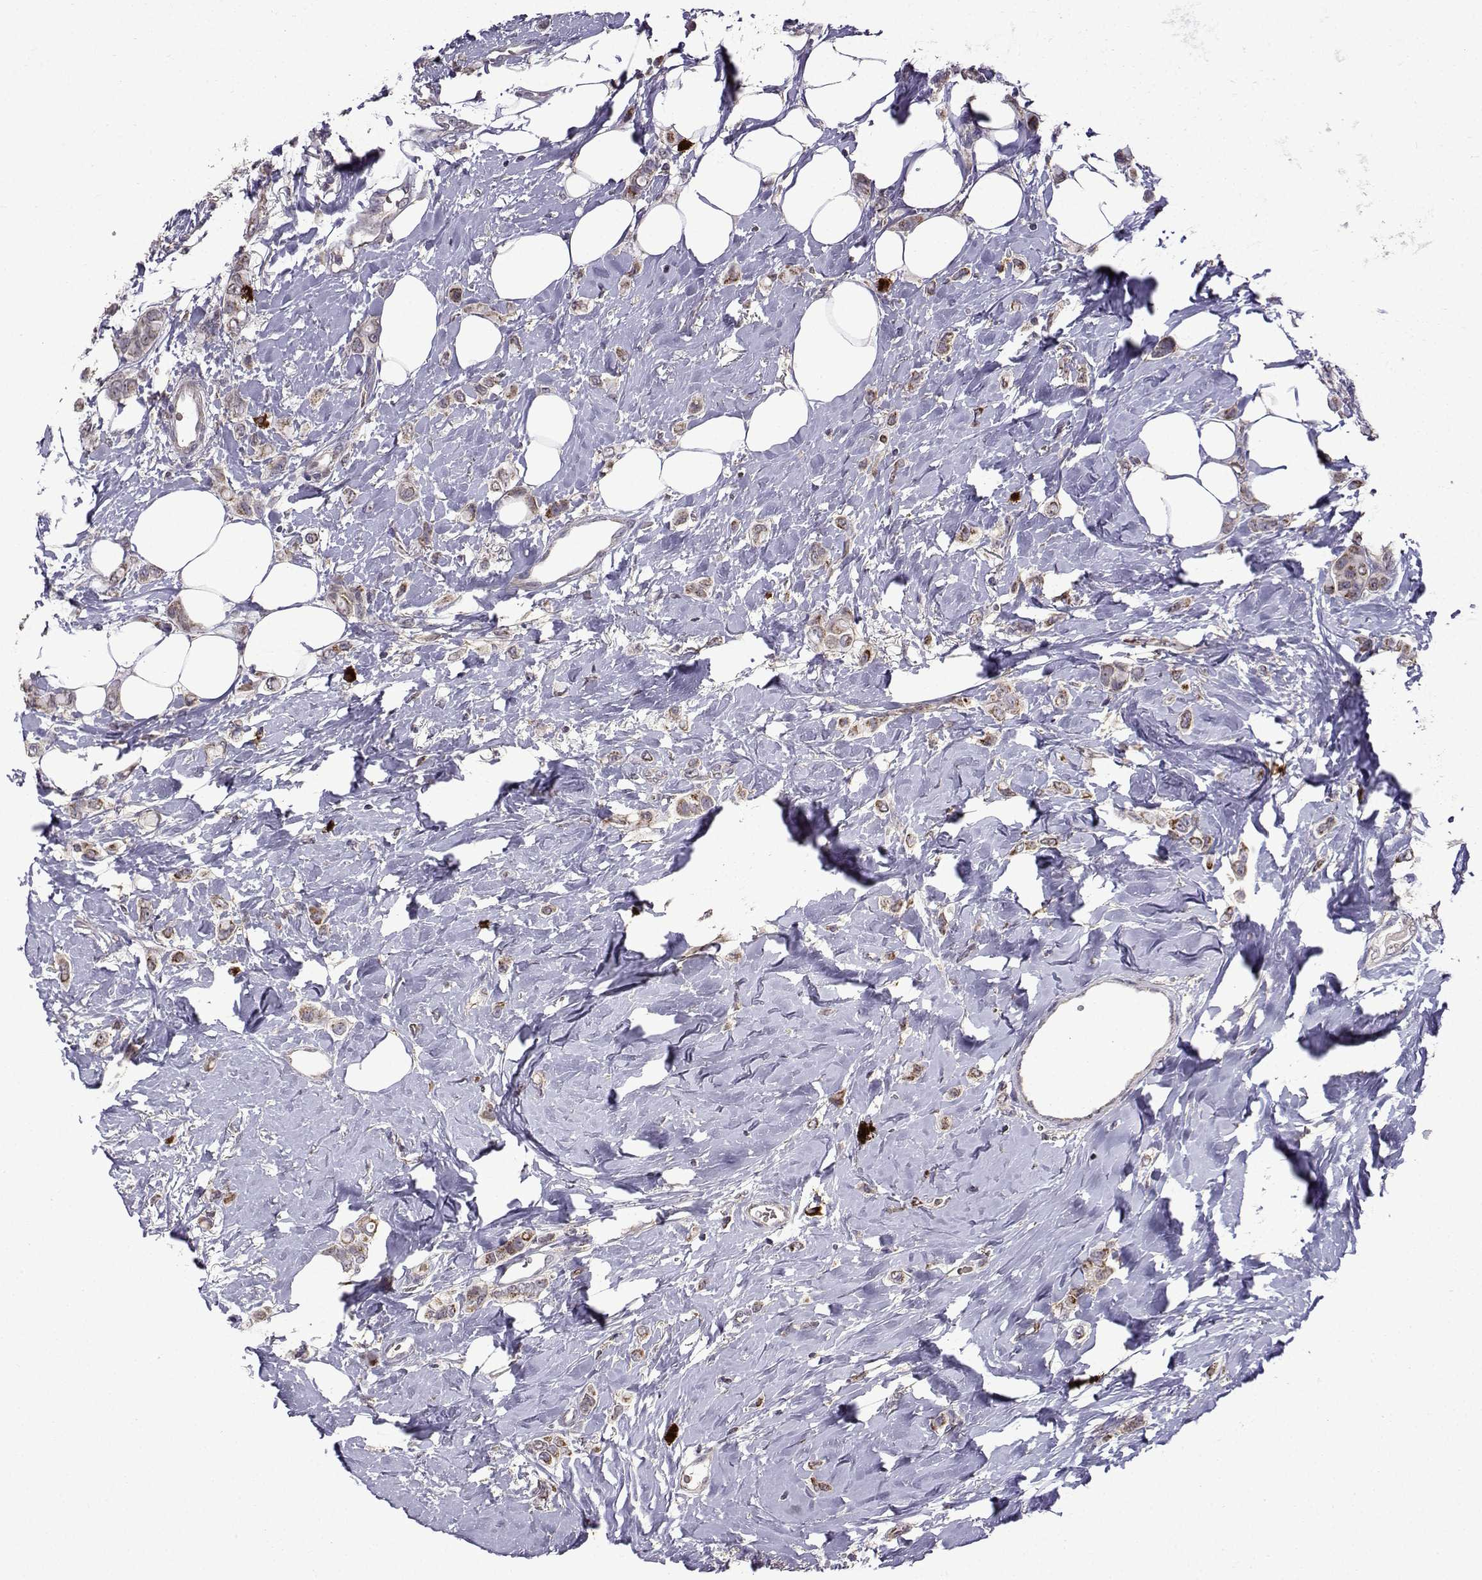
{"staining": {"intensity": "weak", "quantity": "25%-75%", "location": "cytoplasmic/membranous"}, "tissue": "breast cancer", "cell_type": "Tumor cells", "image_type": "cancer", "snomed": [{"axis": "morphology", "description": "Lobular carcinoma"}, {"axis": "topography", "description": "Breast"}], "caption": "This histopathology image exhibits IHC staining of human breast lobular carcinoma, with low weak cytoplasmic/membranous expression in approximately 25%-75% of tumor cells.", "gene": "TAB2", "patient": {"sex": "female", "age": 66}}